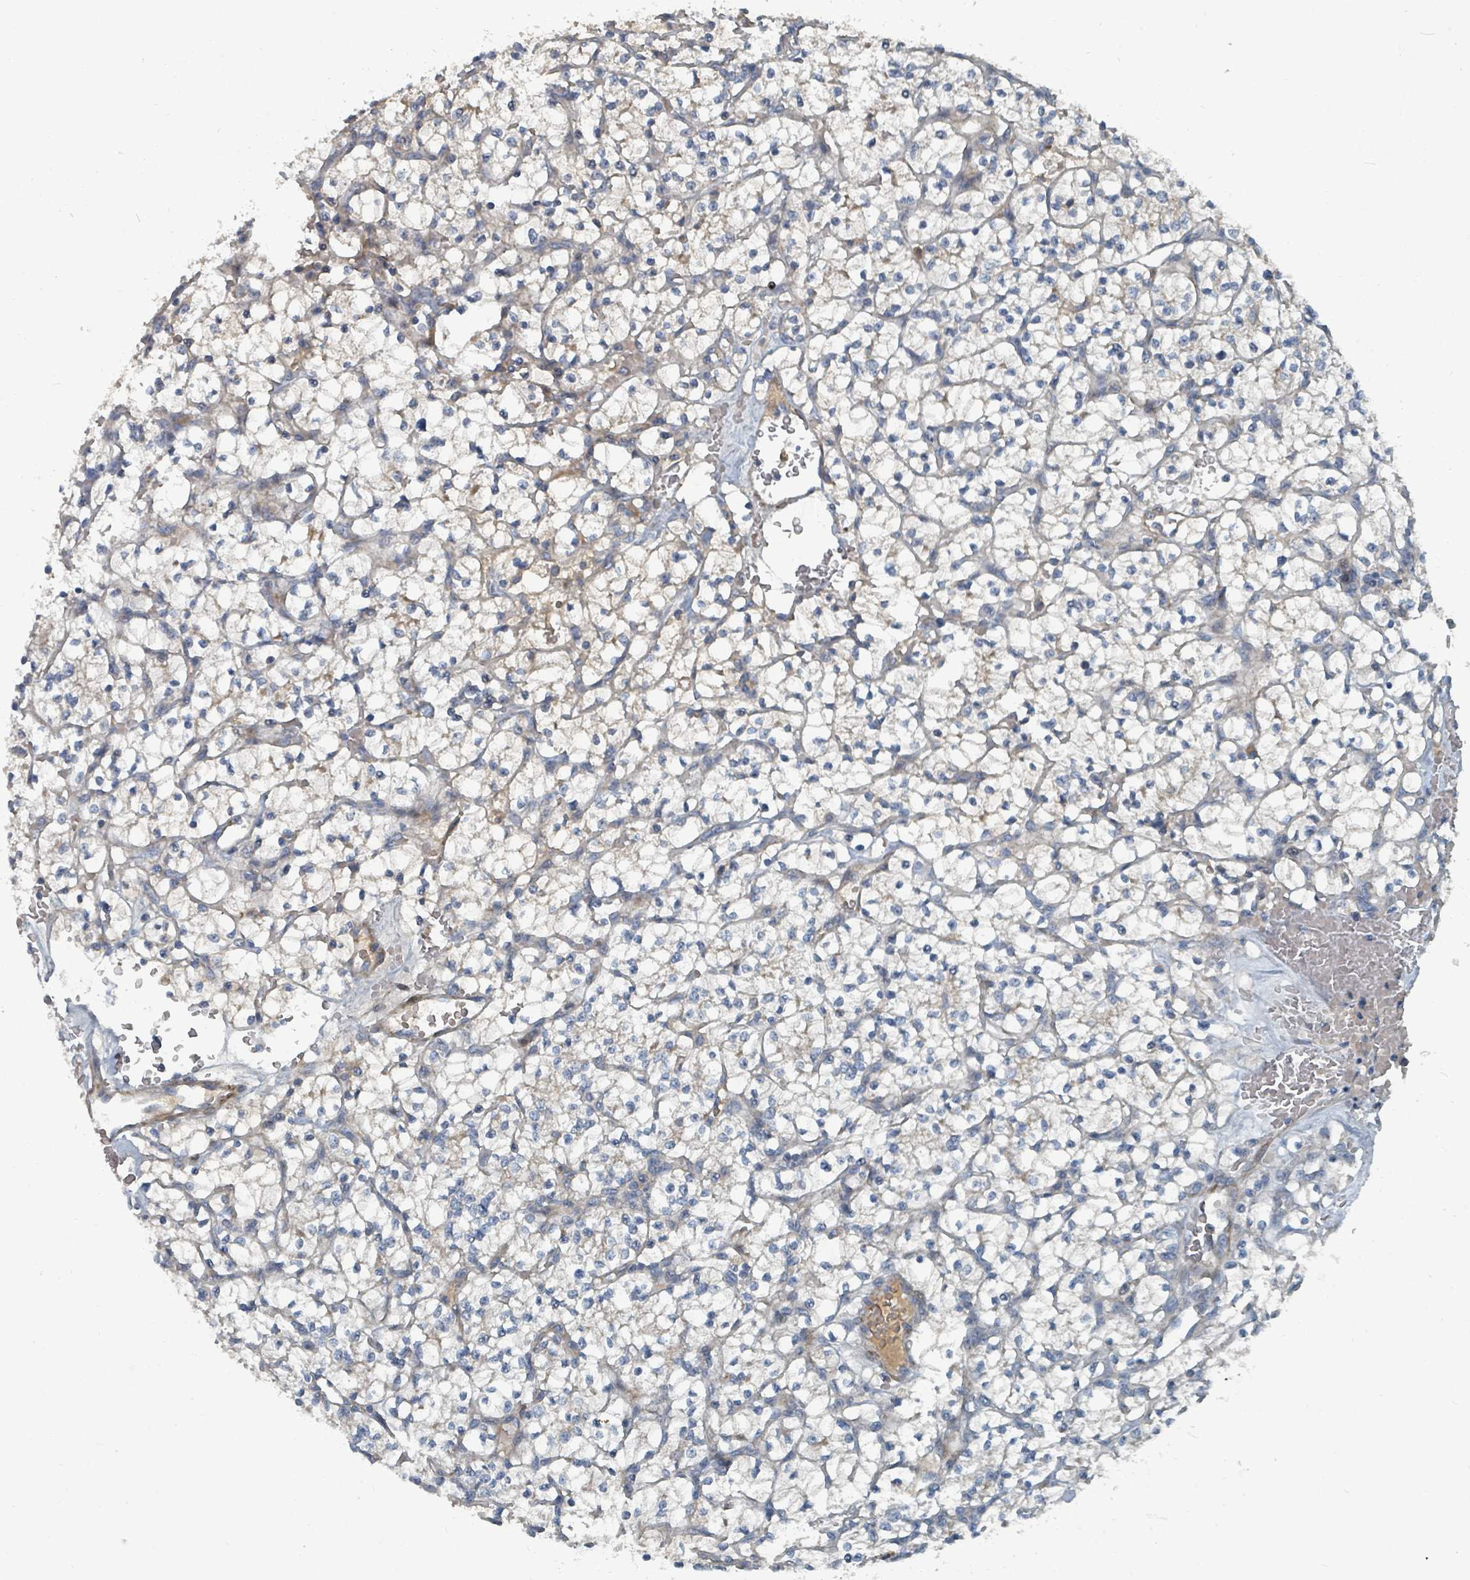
{"staining": {"intensity": "negative", "quantity": "none", "location": "none"}, "tissue": "renal cancer", "cell_type": "Tumor cells", "image_type": "cancer", "snomed": [{"axis": "morphology", "description": "Adenocarcinoma, NOS"}, {"axis": "topography", "description": "Kidney"}], "caption": "A photomicrograph of adenocarcinoma (renal) stained for a protein displays no brown staining in tumor cells. The staining was performed using DAB (3,3'-diaminobenzidine) to visualize the protein expression in brown, while the nuclei were stained in blue with hematoxylin (Magnification: 20x).", "gene": "SLC44A5", "patient": {"sex": "female", "age": 64}}